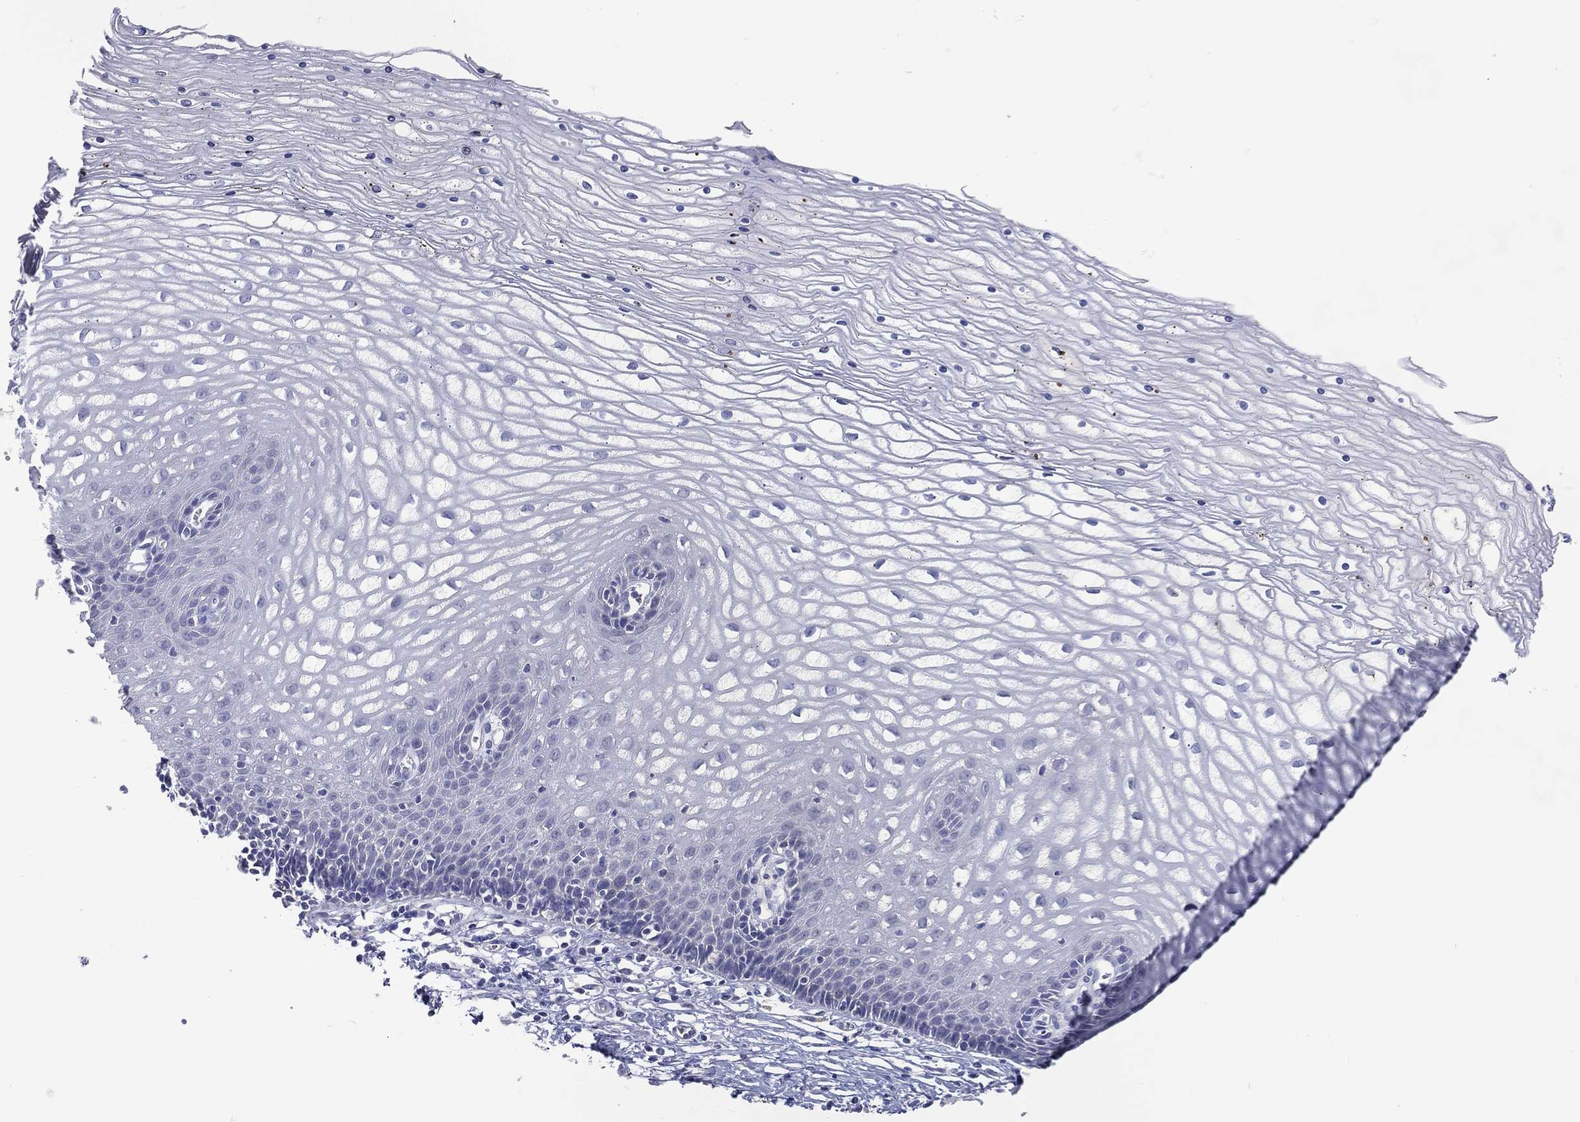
{"staining": {"intensity": "negative", "quantity": "none", "location": "none"}, "tissue": "cervix", "cell_type": "Glandular cells", "image_type": "normal", "snomed": [{"axis": "morphology", "description": "Normal tissue, NOS"}, {"axis": "topography", "description": "Cervix"}], "caption": "Immunohistochemistry histopathology image of benign cervix stained for a protein (brown), which demonstrates no expression in glandular cells. The staining was performed using DAB to visualize the protein expression in brown, while the nuclei were stained in blue with hematoxylin (Magnification: 20x).", "gene": "DNAH6", "patient": {"sex": "female", "age": 35}}